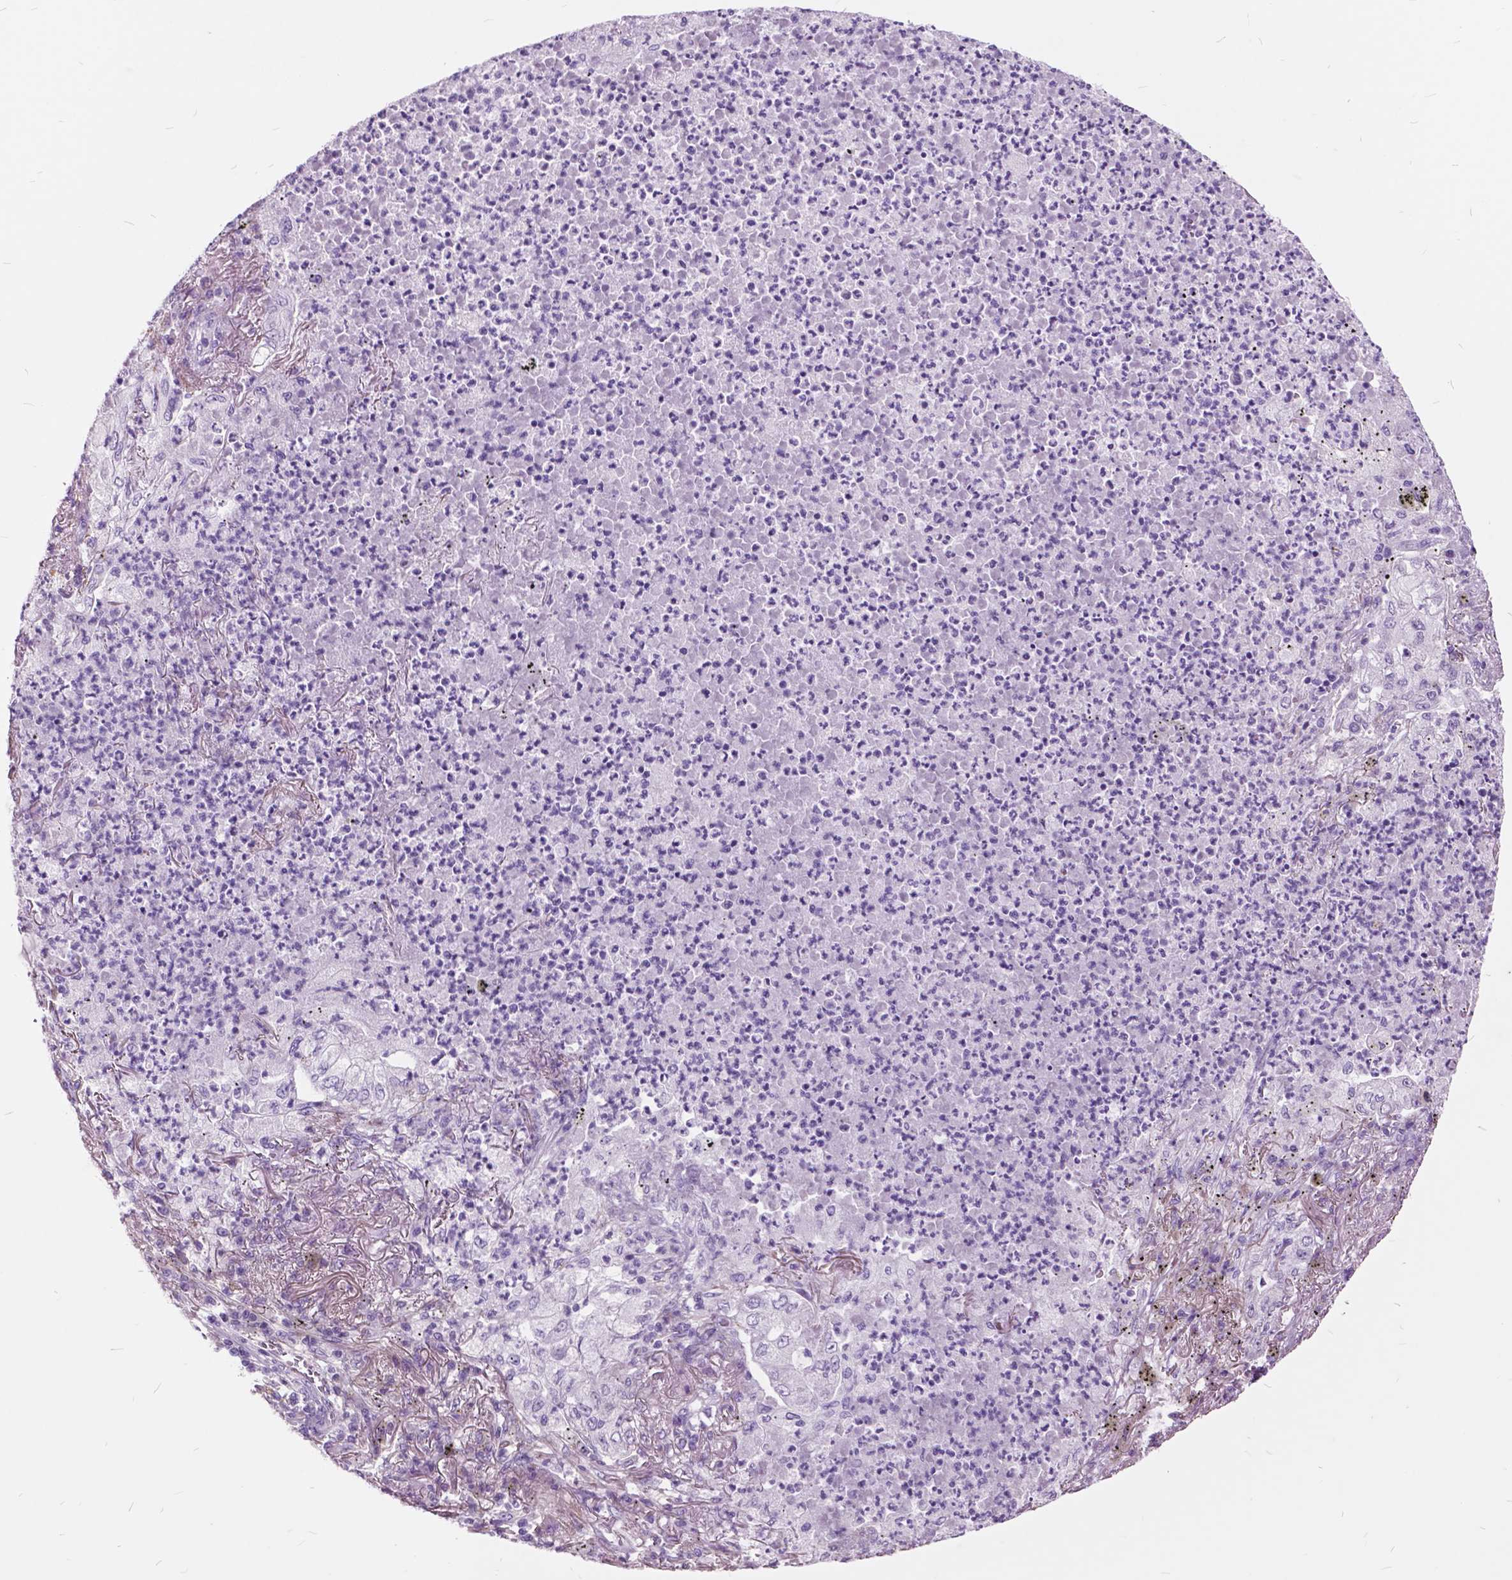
{"staining": {"intensity": "negative", "quantity": "none", "location": "none"}, "tissue": "lung cancer", "cell_type": "Tumor cells", "image_type": "cancer", "snomed": [{"axis": "morphology", "description": "Adenocarcinoma, NOS"}, {"axis": "topography", "description": "Lung"}], "caption": "Histopathology image shows no protein positivity in tumor cells of adenocarcinoma (lung) tissue.", "gene": "GDF9", "patient": {"sex": "female", "age": 73}}